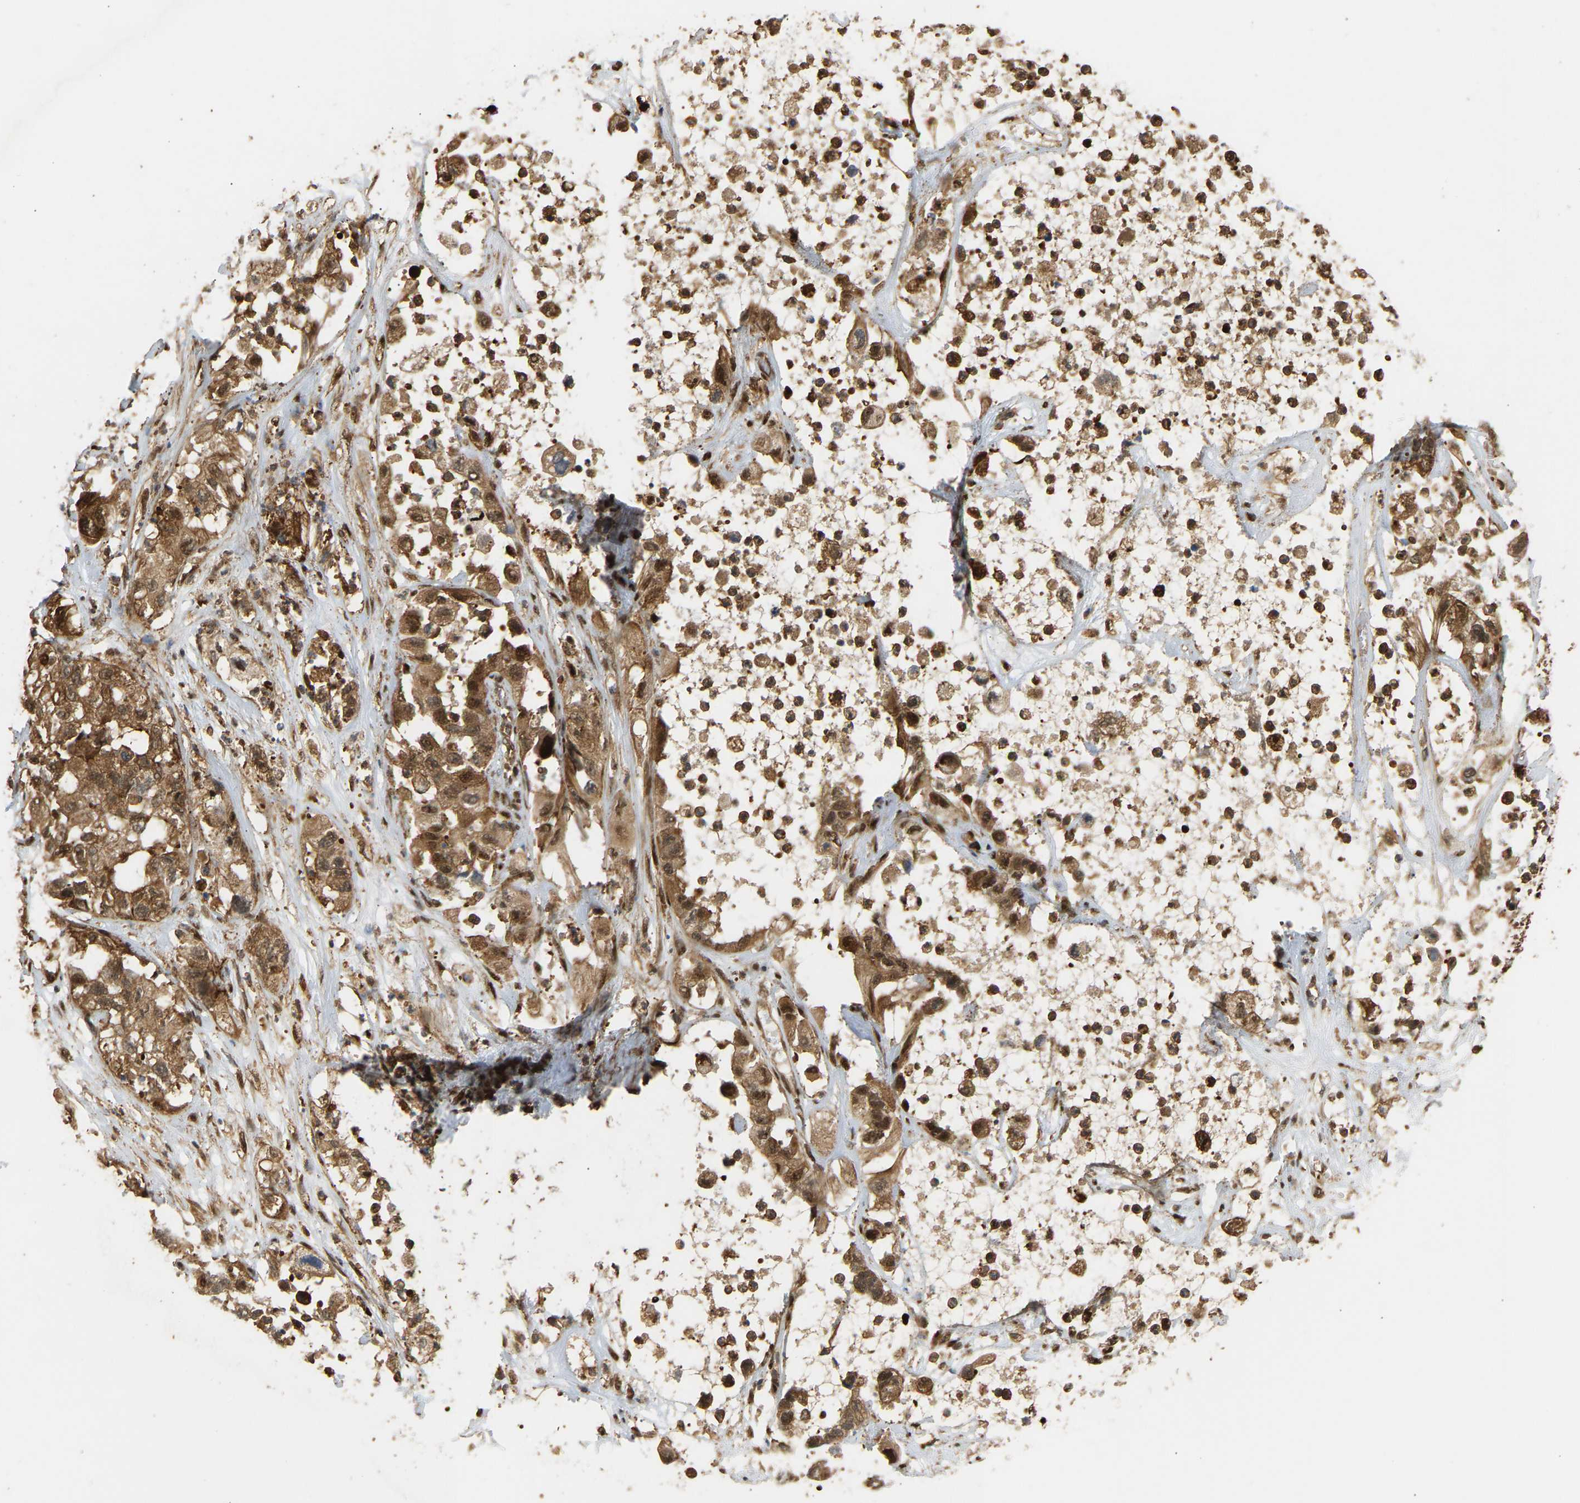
{"staining": {"intensity": "moderate", "quantity": ">75%", "location": "cytoplasmic/membranous"}, "tissue": "pancreatic cancer", "cell_type": "Tumor cells", "image_type": "cancer", "snomed": [{"axis": "morphology", "description": "Adenocarcinoma, NOS"}, {"axis": "topography", "description": "Pancreas"}], "caption": "DAB (3,3'-diaminobenzidine) immunohistochemical staining of human pancreatic cancer displays moderate cytoplasmic/membranous protein positivity in about >75% of tumor cells.", "gene": "GOPC", "patient": {"sex": "female", "age": 78}}